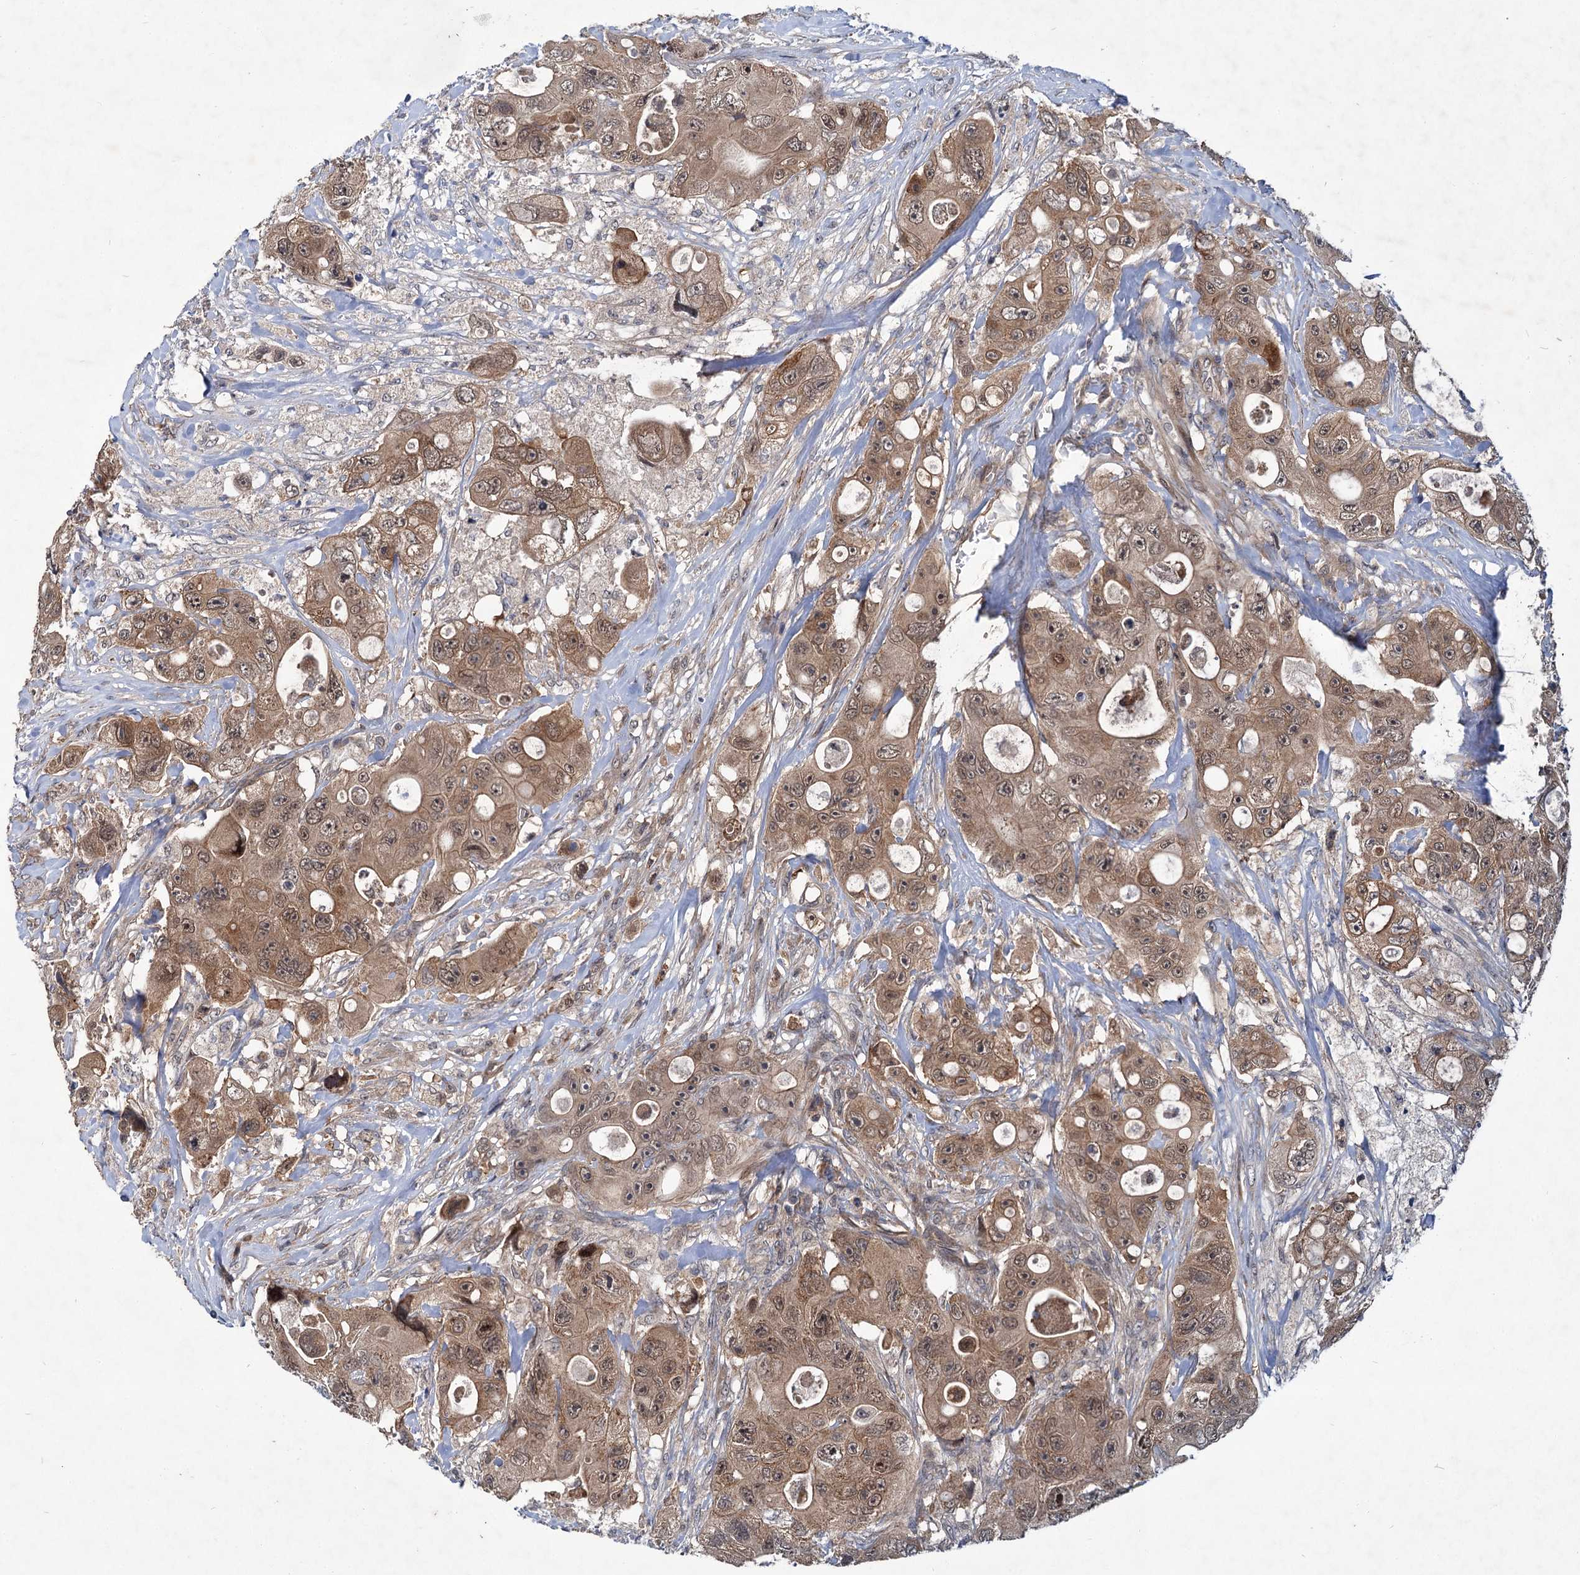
{"staining": {"intensity": "moderate", "quantity": ">75%", "location": "cytoplasmic/membranous,nuclear"}, "tissue": "colorectal cancer", "cell_type": "Tumor cells", "image_type": "cancer", "snomed": [{"axis": "morphology", "description": "Adenocarcinoma, NOS"}, {"axis": "topography", "description": "Colon"}], "caption": "Colorectal cancer (adenocarcinoma) stained with IHC exhibits moderate cytoplasmic/membranous and nuclear positivity in about >75% of tumor cells.", "gene": "ABLIM1", "patient": {"sex": "female", "age": 46}}